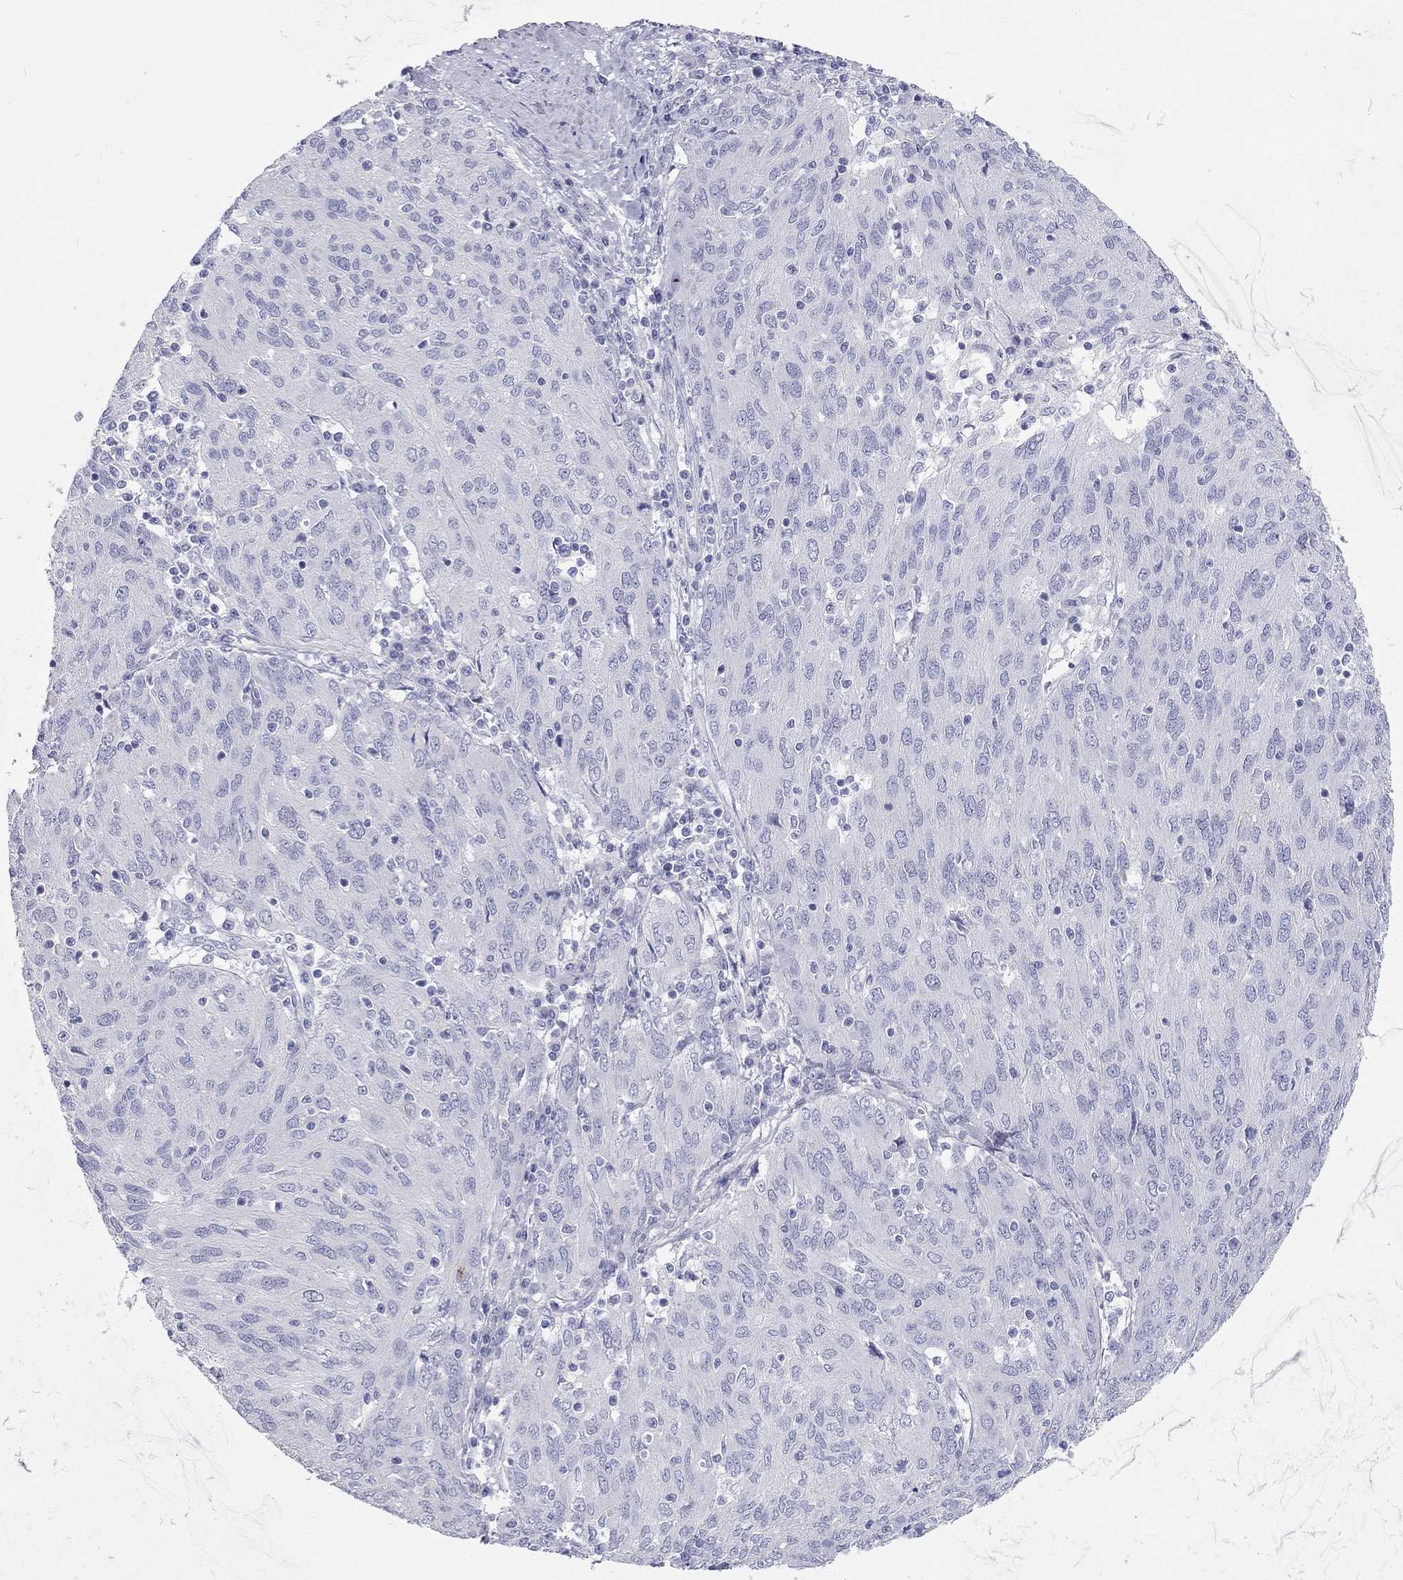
{"staining": {"intensity": "negative", "quantity": "none", "location": "none"}, "tissue": "ovarian cancer", "cell_type": "Tumor cells", "image_type": "cancer", "snomed": [{"axis": "morphology", "description": "Carcinoma, endometroid"}, {"axis": "topography", "description": "Ovary"}], "caption": "IHC of ovarian endometroid carcinoma demonstrates no staining in tumor cells. (DAB (3,3'-diaminobenzidine) immunohistochemistry, high magnification).", "gene": "PCDHGC5", "patient": {"sex": "female", "age": 50}}